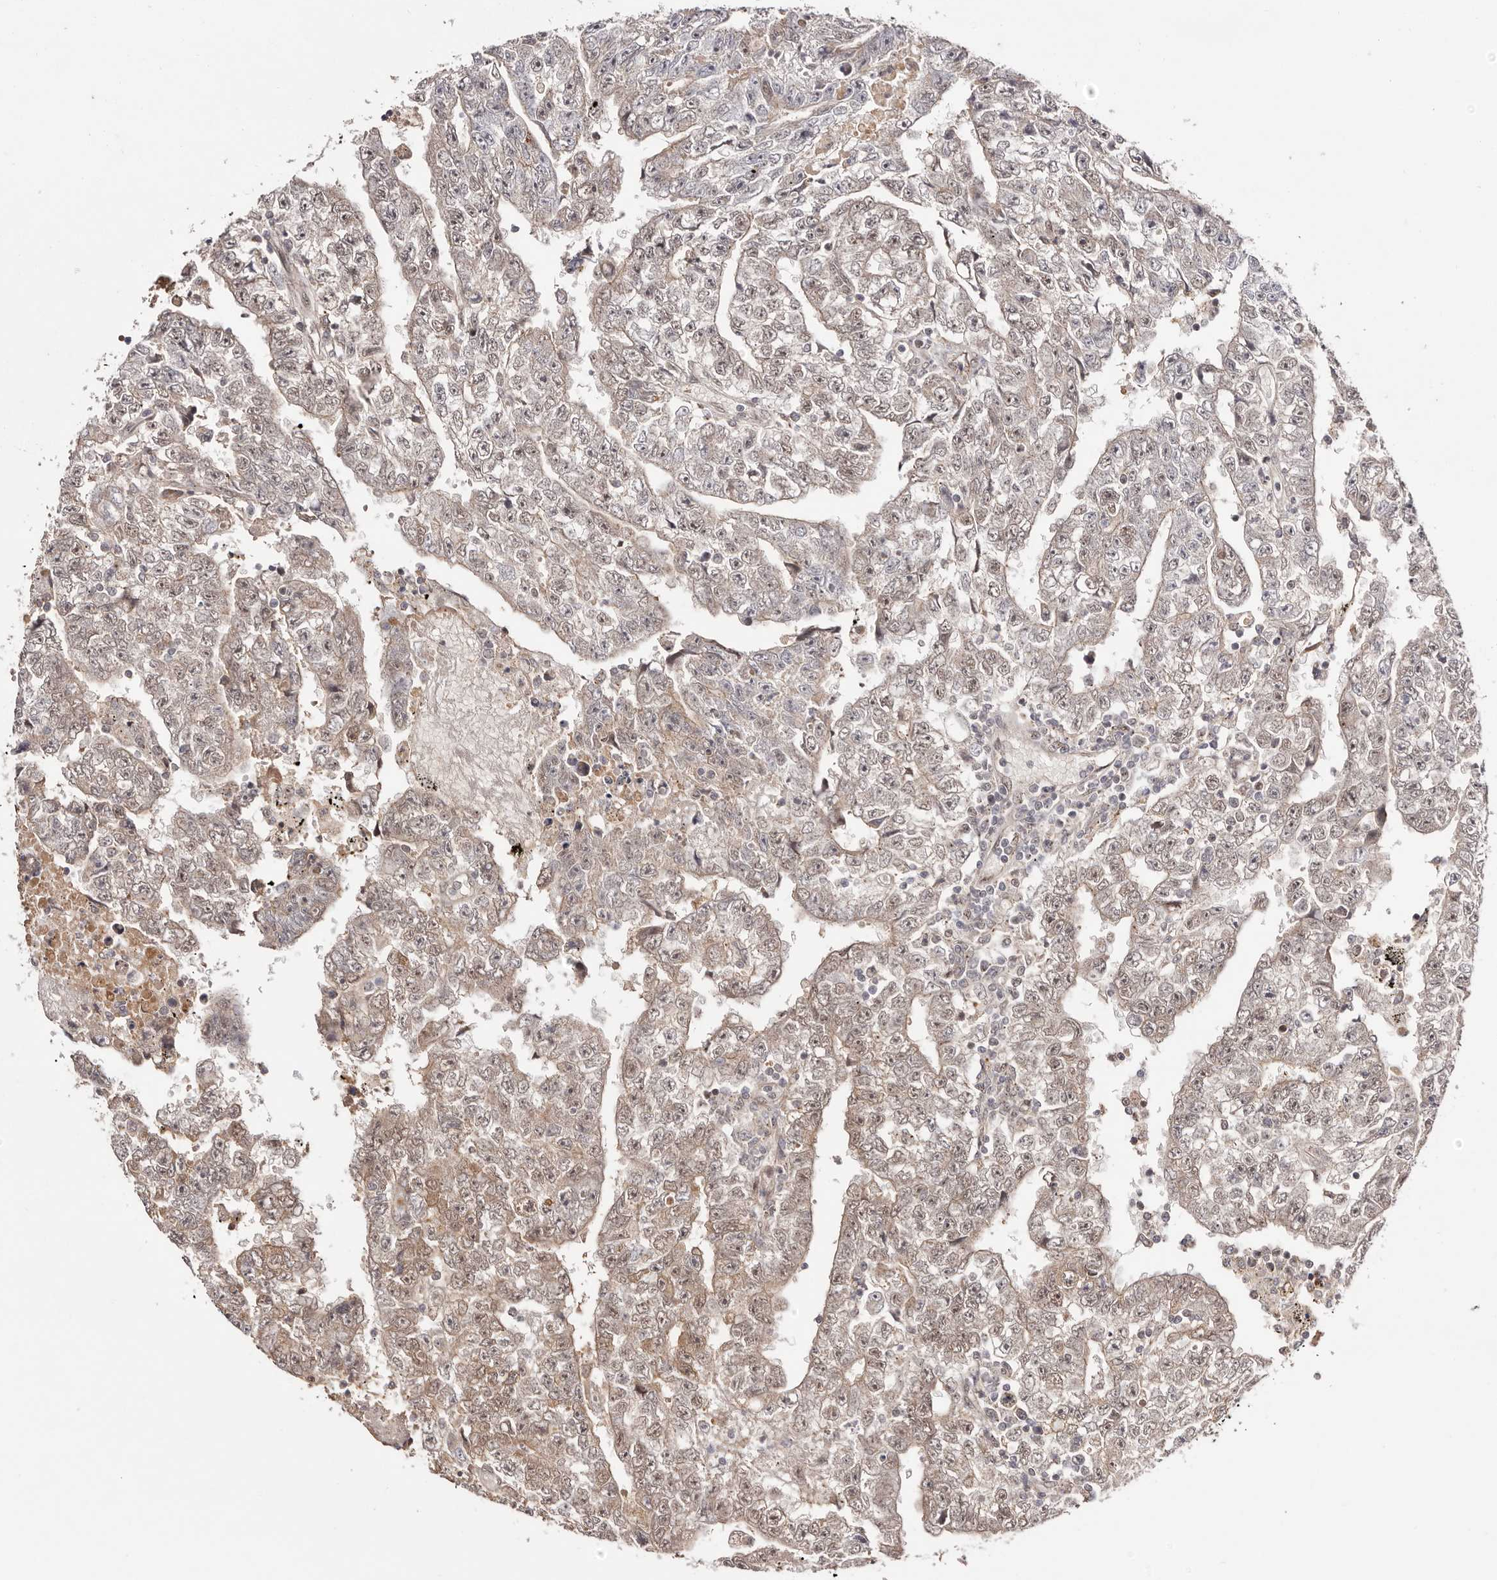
{"staining": {"intensity": "weak", "quantity": "25%-75%", "location": "nuclear"}, "tissue": "testis cancer", "cell_type": "Tumor cells", "image_type": "cancer", "snomed": [{"axis": "morphology", "description": "Carcinoma, Embryonal, NOS"}, {"axis": "topography", "description": "Testis"}], "caption": "A micrograph of human testis embryonal carcinoma stained for a protein displays weak nuclear brown staining in tumor cells. The protein of interest is stained brown, and the nuclei are stained in blue (DAB IHC with brightfield microscopy, high magnification).", "gene": "EGR3", "patient": {"sex": "male", "age": 25}}